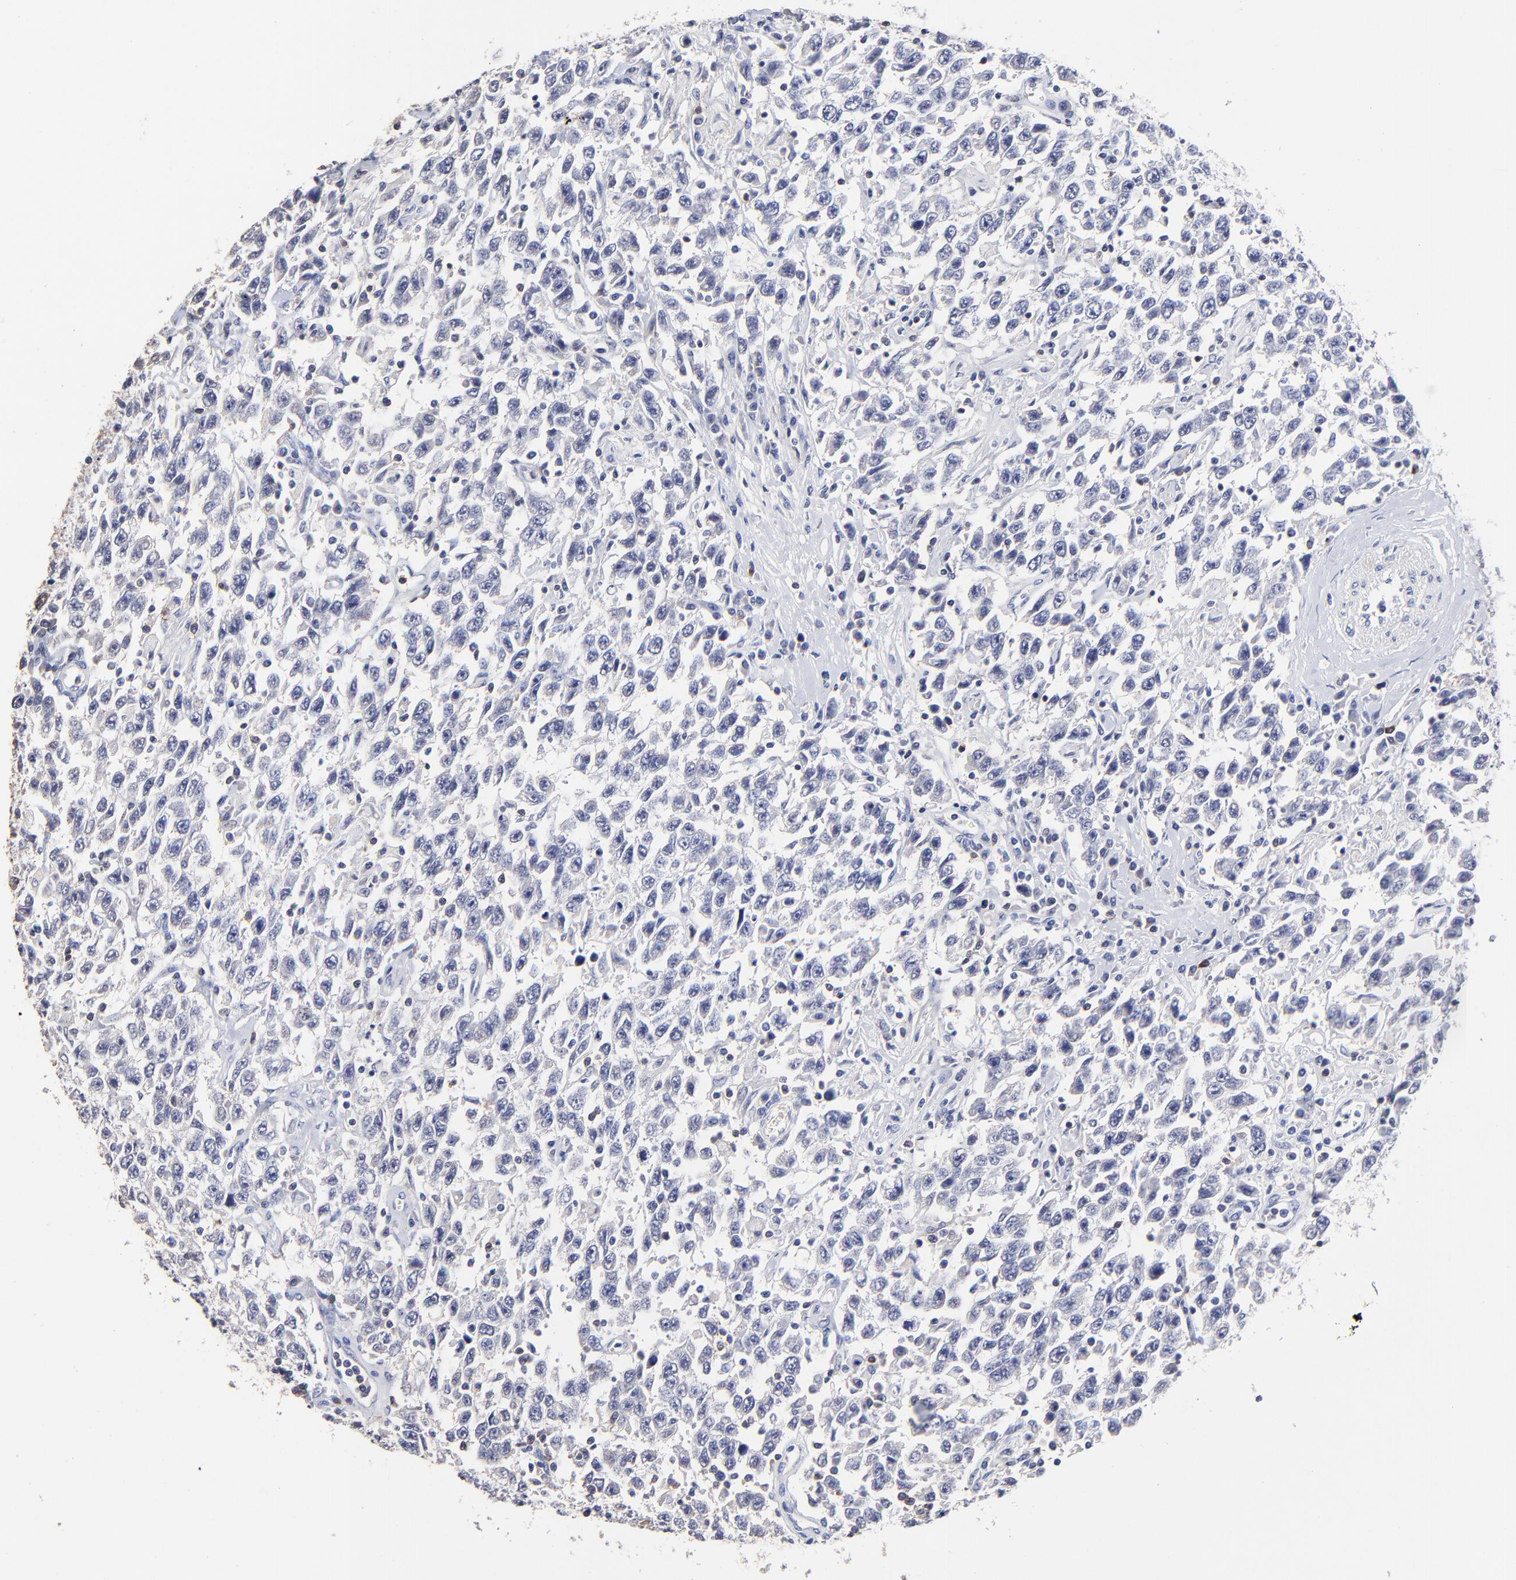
{"staining": {"intensity": "negative", "quantity": "none", "location": "none"}, "tissue": "testis cancer", "cell_type": "Tumor cells", "image_type": "cancer", "snomed": [{"axis": "morphology", "description": "Seminoma, NOS"}, {"axis": "topography", "description": "Testis"}], "caption": "An image of testis cancer (seminoma) stained for a protein shows no brown staining in tumor cells.", "gene": "TRAT1", "patient": {"sex": "male", "age": 41}}